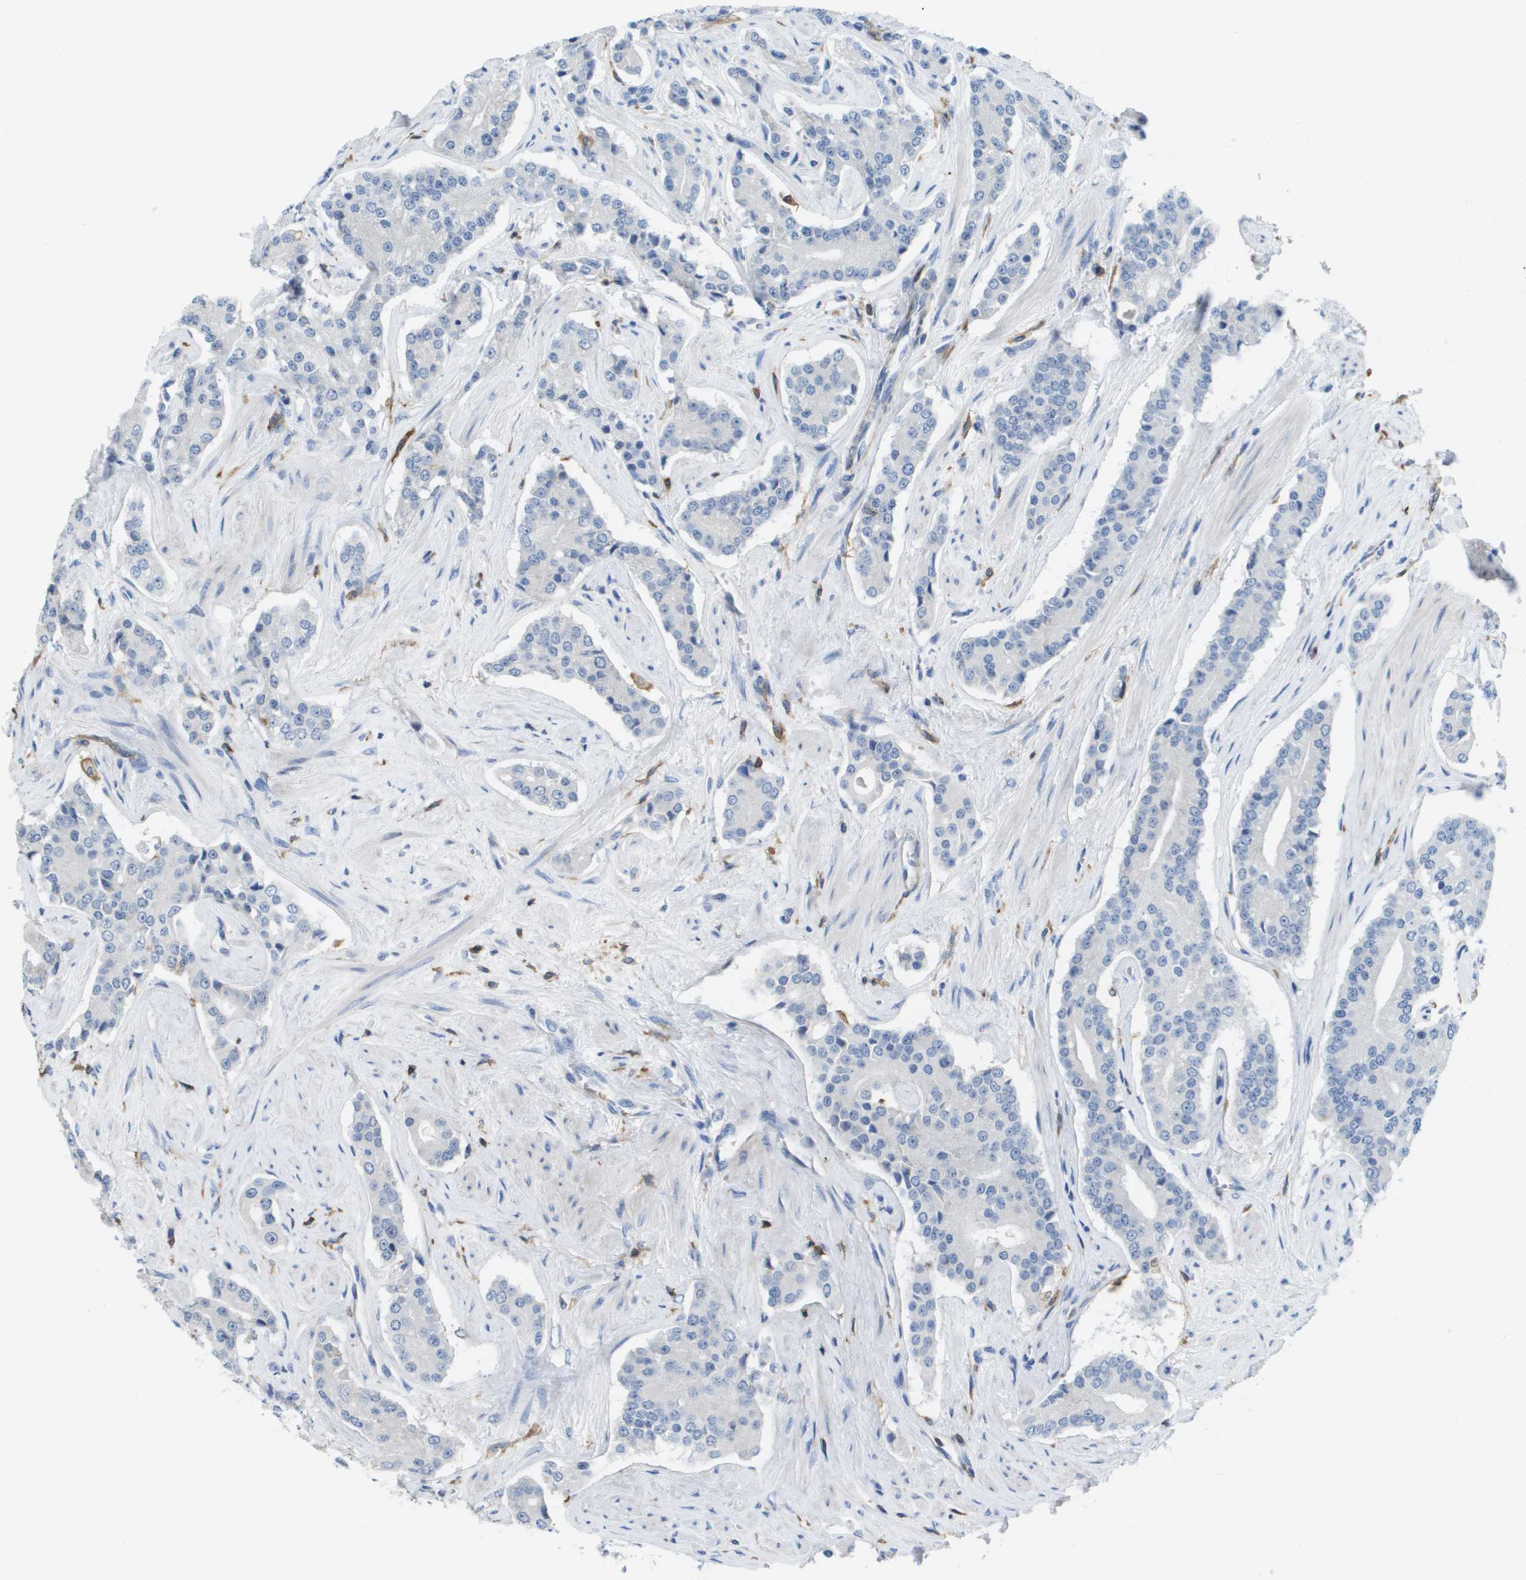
{"staining": {"intensity": "negative", "quantity": "none", "location": "none"}, "tissue": "prostate cancer", "cell_type": "Tumor cells", "image_type": "cancer", "snomed": [{"axis": "morphology", "description": "Adenocarcinoma, High grade"}, {"axis": "topography", "description": "Prostate"}], "caption": "Prostate adenocarcinoma (high-grade) stained for a protein using IHC reveals no expression tumor cells.", "gene": "RCSD1", "patient": {"sex": "male", "age": 71}}